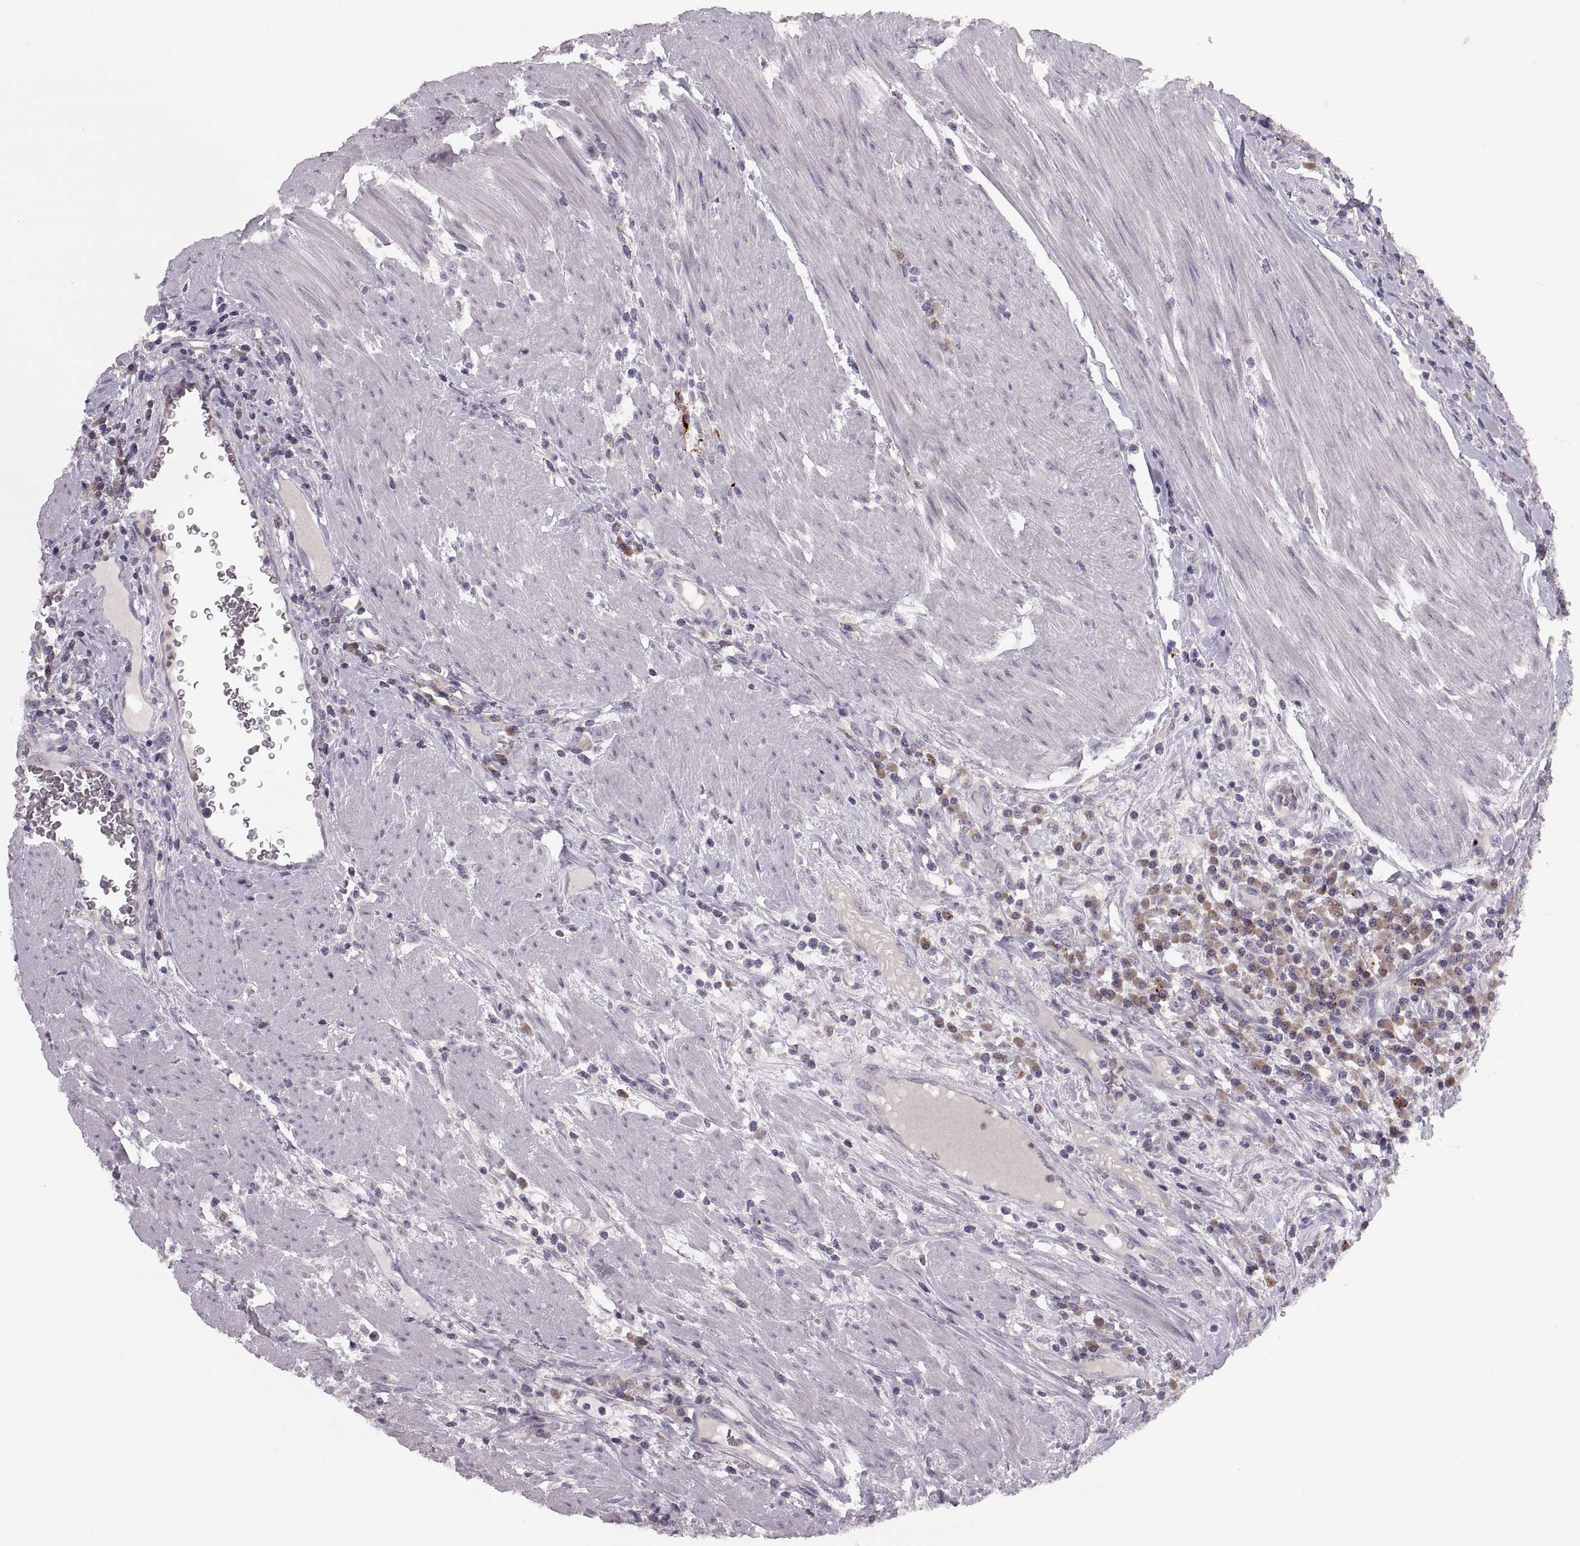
{"staining": {"intensity": "negative", "quantity": "none", "location": "none"}, "tissue": "colorectal cancer", "cell_type": "Tumor cells", "image_type": "cancer", "snomed": [{"axis": "morphology", "description": "Adenocarcinoma, NOS"}, {"axis": "topography", "description": "Colon"}], "caption": "The histopathology image exhibits no significant expression in tumor cells of colorectal adenocarcinoma.", "gene": "ADH6", "patient": {"sex": "male", "age": 53}}